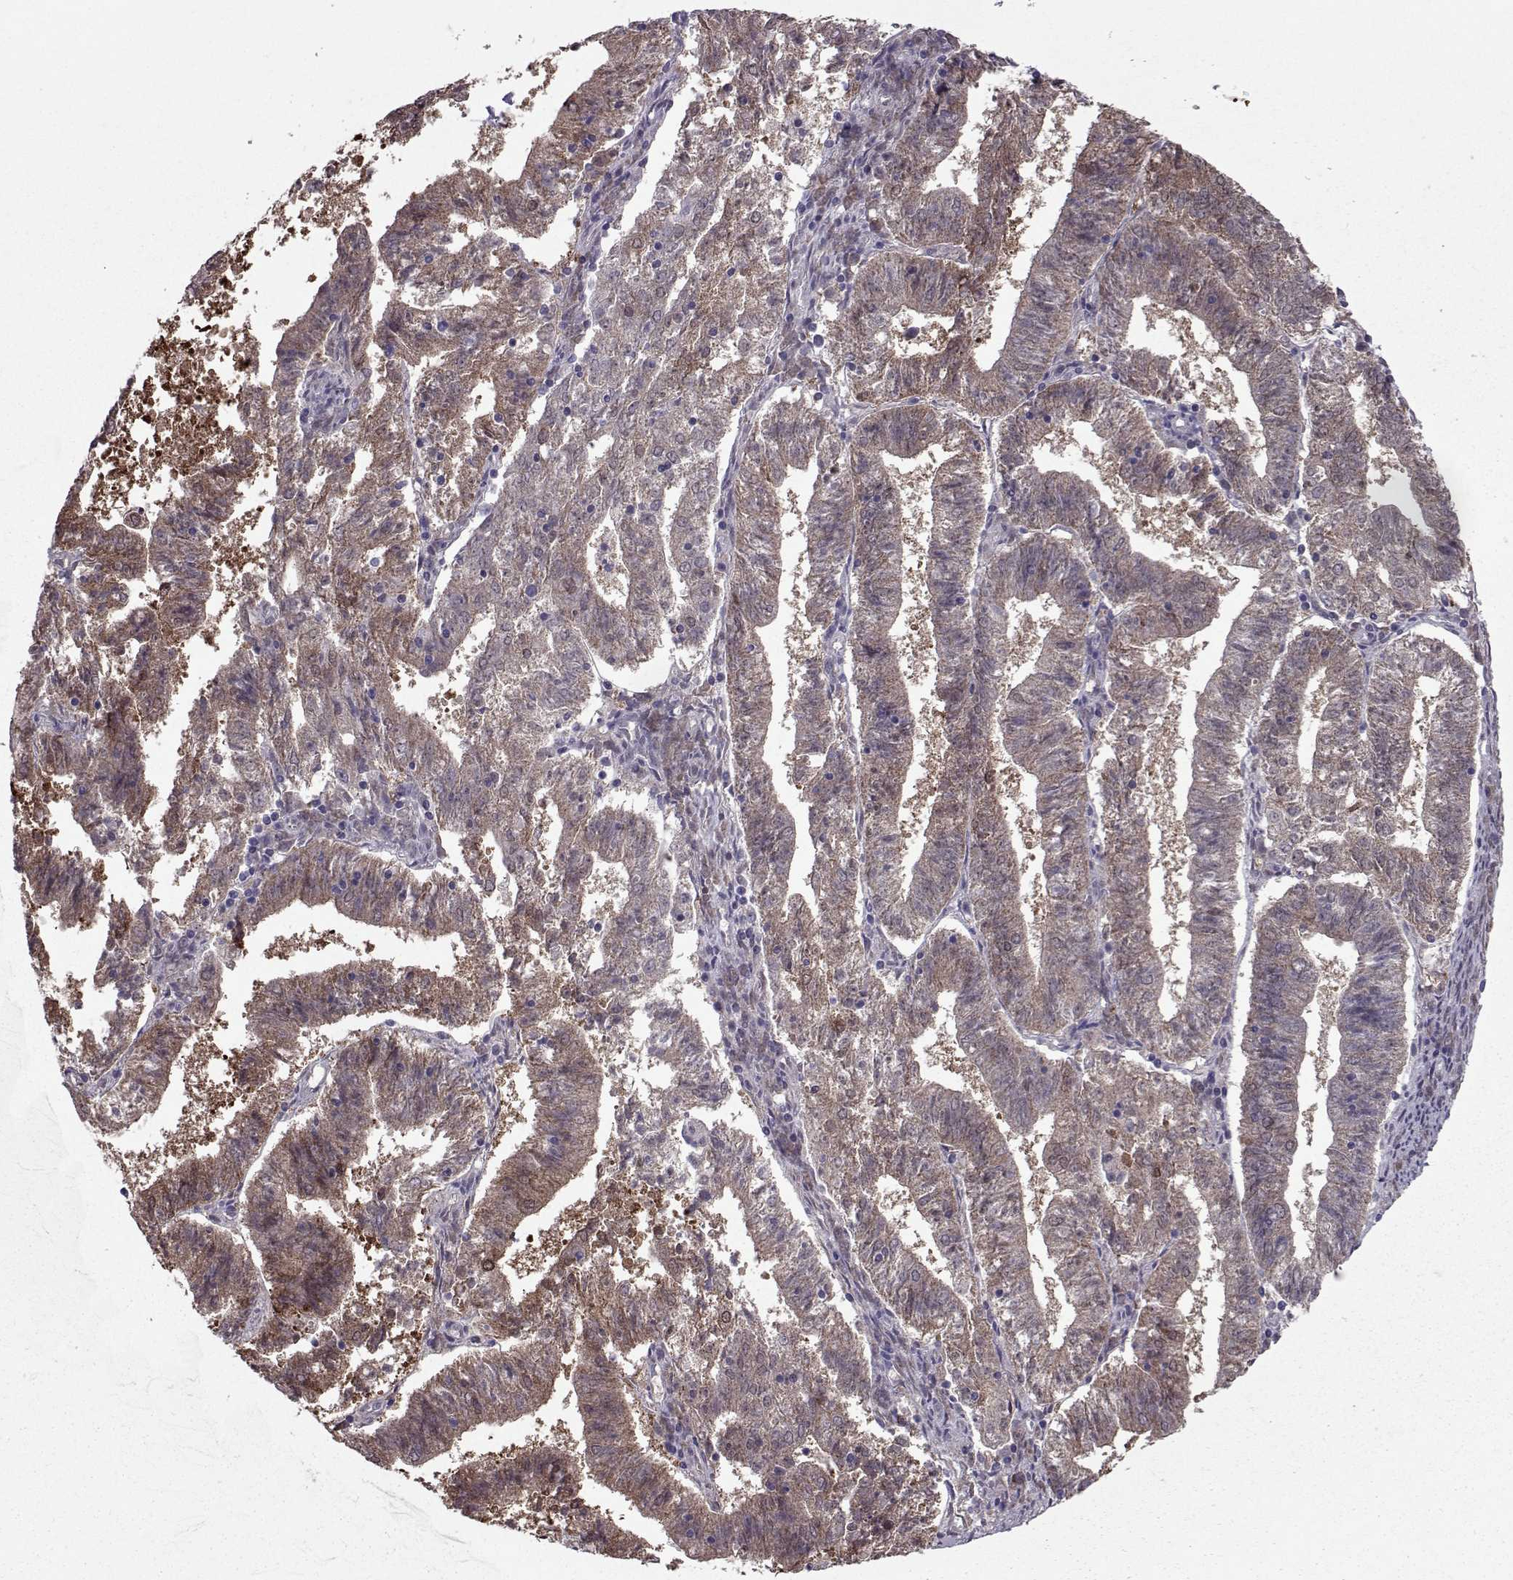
{"staining": {"intensity": "moderate", "quantity": ">75%", "location": "cytoplasmic/membranous"}, "tissue": "endometrial cancer", "cell_type": "Tumor cells", "image_type": "cancer", "snomed": [{"axis": "morphology", "description": "Adenocarcinoma, NOS"}, {"axis": "topography", "description": "Endometrium"}], "caption": "This histopathology image displays endometrial cancer (adenocarcinoma) stained with IHC to label a protein in brown. The cytoplasmic/membranous of tumor cells show moderate positivity for the protein. Nuclei are counter-stained blue.", "gene": "ASRGL1", "patient": {"sex": "female", "age": 82}}